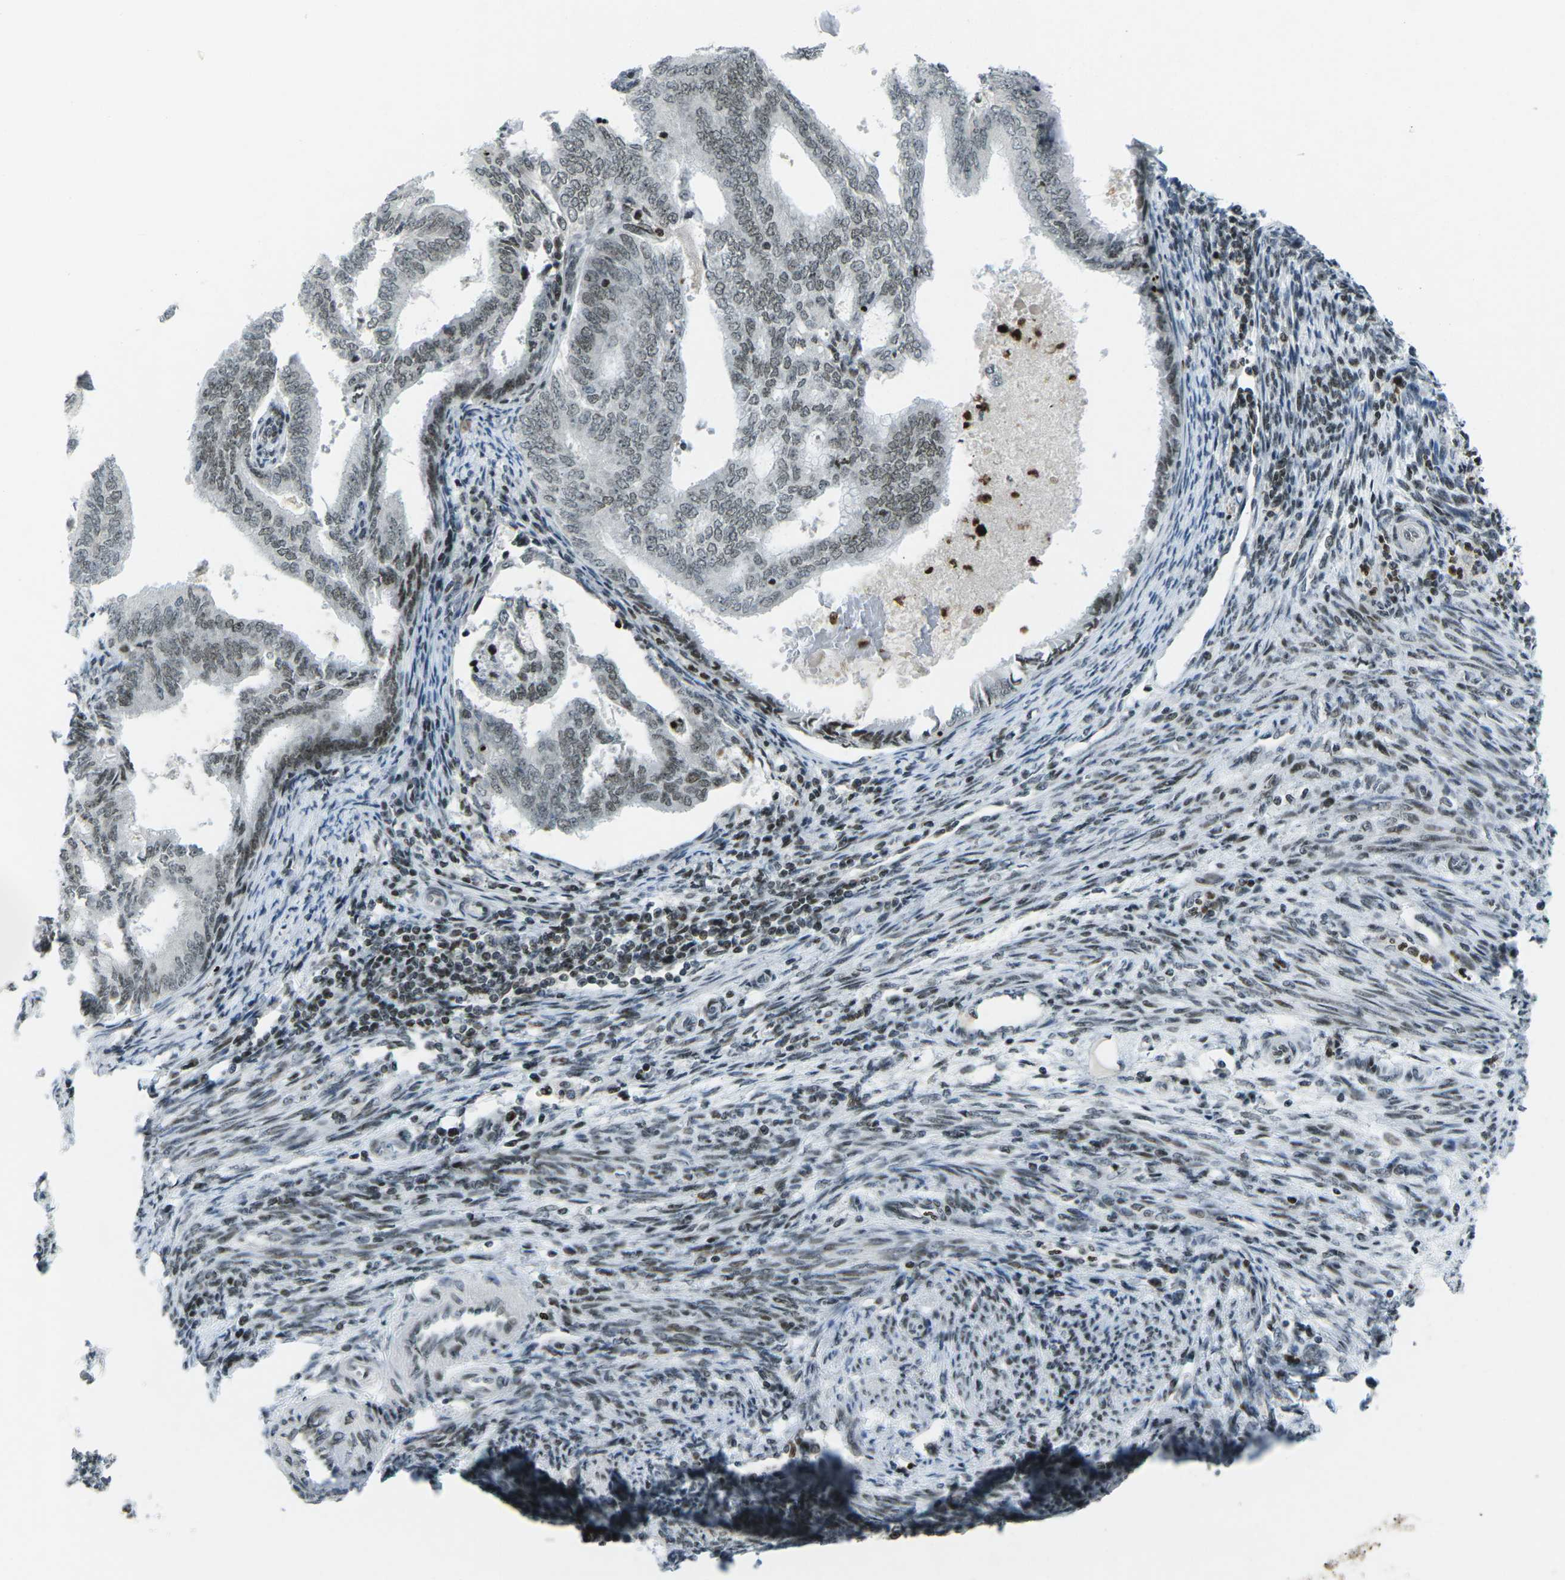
{"staining": {"intensity": "weak", "quantity": "25%-75%", "location": "nuclear"}, "tissue": "endometrial cancer", "cell_type": "Tumor cells", "image_type": "cancer", "snomed": [{"axis": "morphology", "description": "Adenocarcinoma, NOS"}, {"axis": "topography", "description": "Endometrium"}], "caption": "A brown stain labels weak nuclear staining of a protein in human endometrial cancer tumor cells. Immunohistochemistry (ihc) stains the protein in brown and the nuclei are stained blue.", "gene": "EME1", "patient": {"sex": "female", "age": 58}}